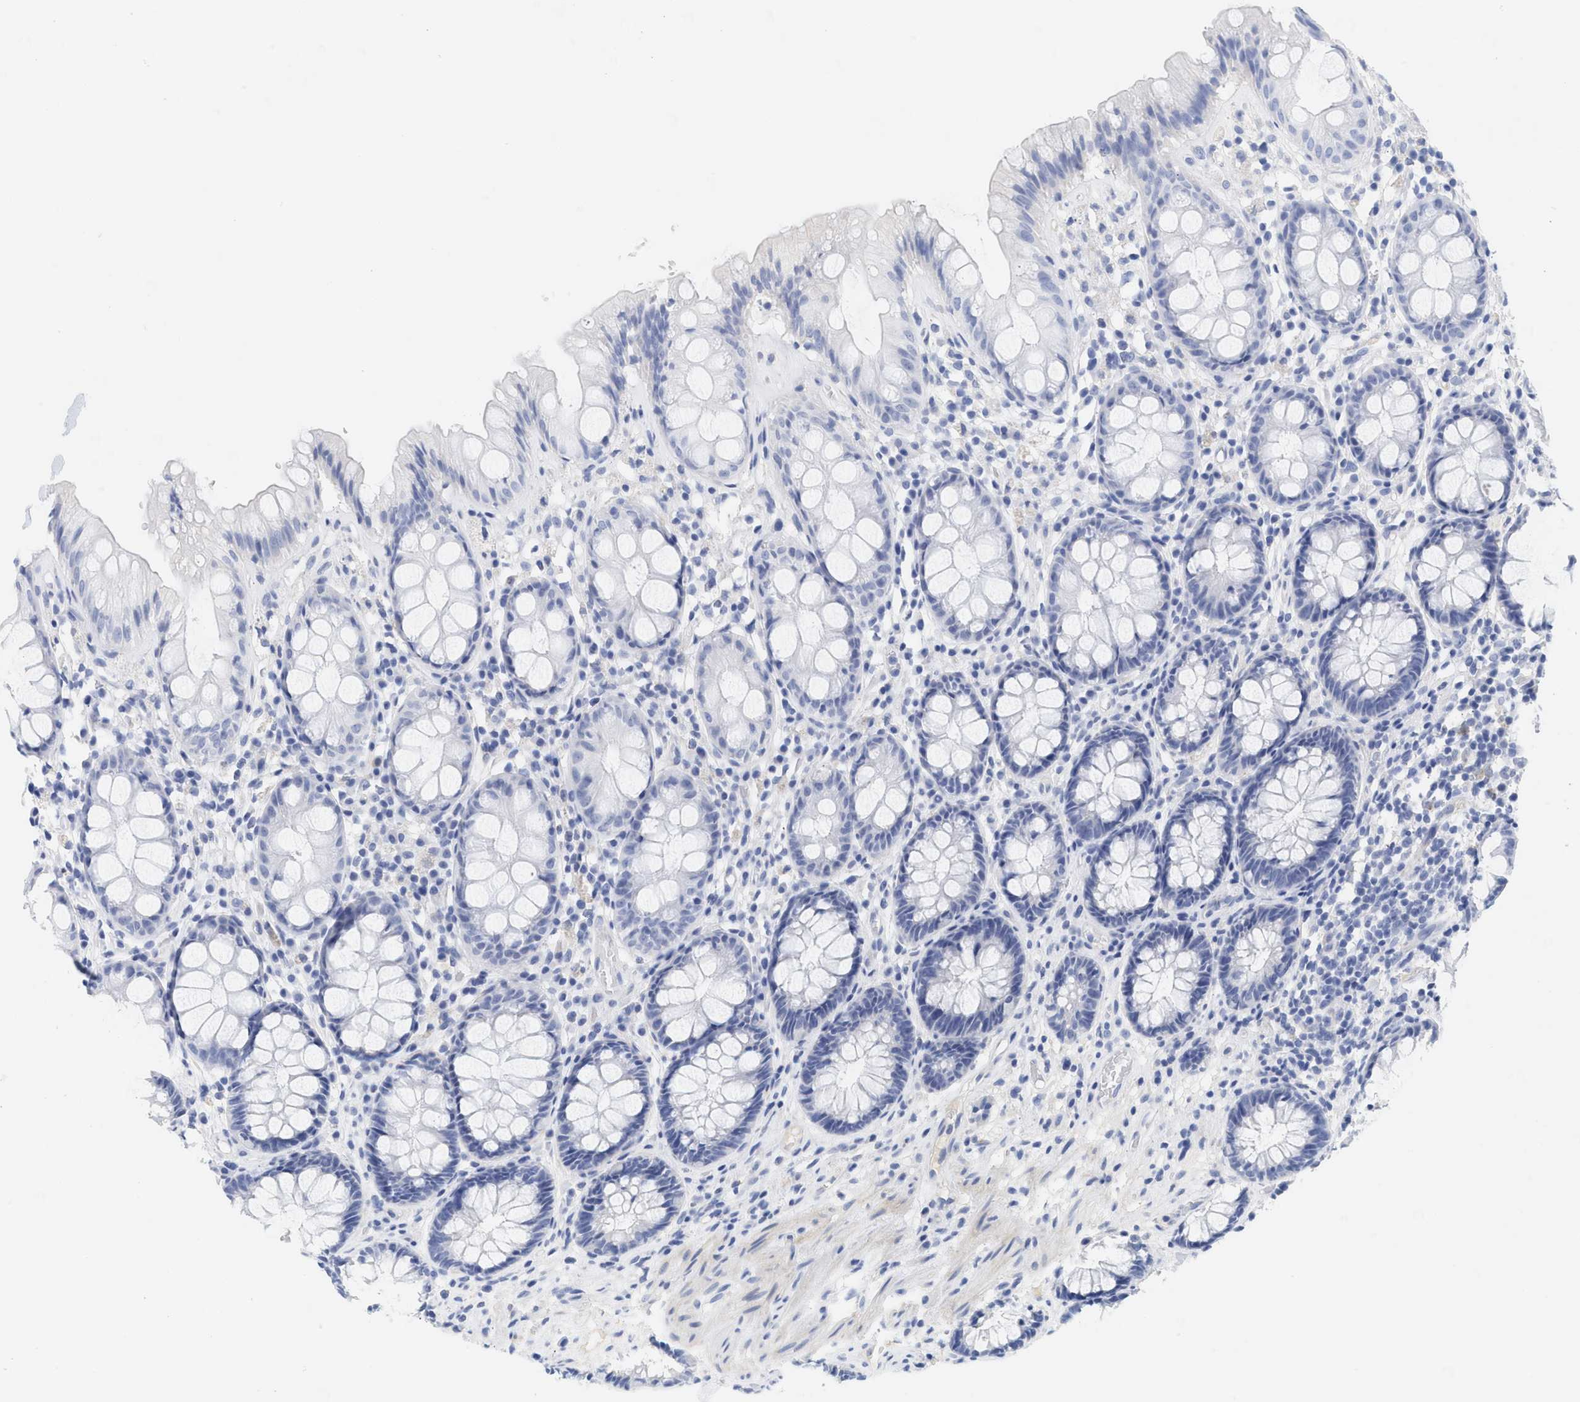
{"staining": {"intensity": "negative", "quantity": "none", "location": "none"}, "tissue": "rectum", "cell_type": "Glandular cells", "image_type": "normal", "snomed": [{"axis": "morphology", "description": "Normal tissue, NOS"}, {"axis": "topography", "description": "Rectum"}], "caption": "The image displays no staining of glandular cells in unremarkable rectum.", "gene": "SPATA3", "patient": {"sex": "male", "age": 64}}